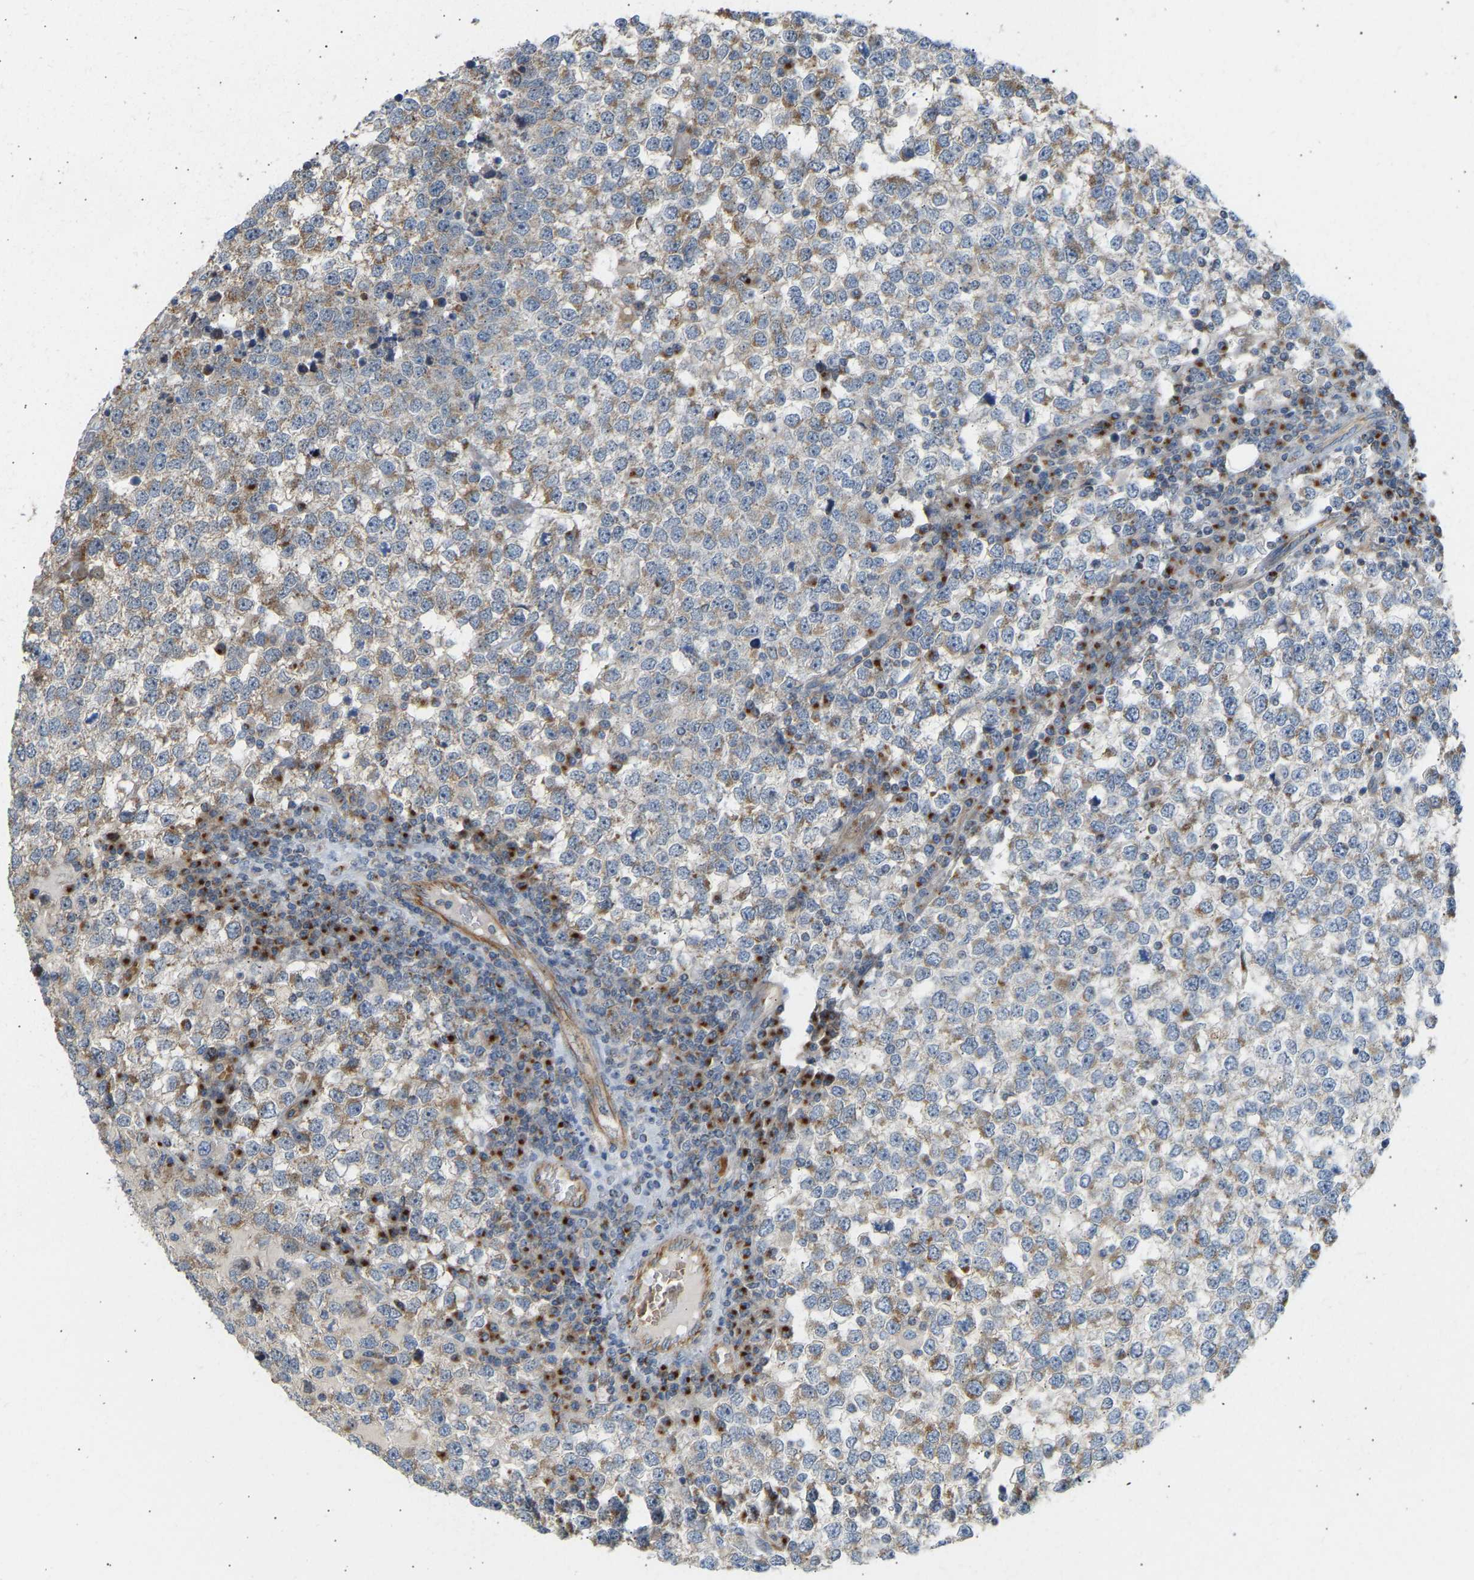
{"staining": {"intensity": "moderate", "quantity": "25%-75%", "location": "cytoplasmic/membranous"}, "tissue": "testis cancer", "cell_type": "Tumor cells", "image_type": "cancer", "snomed": [{"axis": "morphology", "description": "Seminoma, NOS"}, {"axis": "topography", "description": "Testis"}], "caption": "Protein analysis of testis cancer tissue demonstrates moderate cytoplasmic/membranous expression in about 25%-75% of tumor cells. The protein is shown in brown color, while the nuclei are stained blue.", "gene": "YIPF2", "patient": {"sex": "male", "age": 65}}